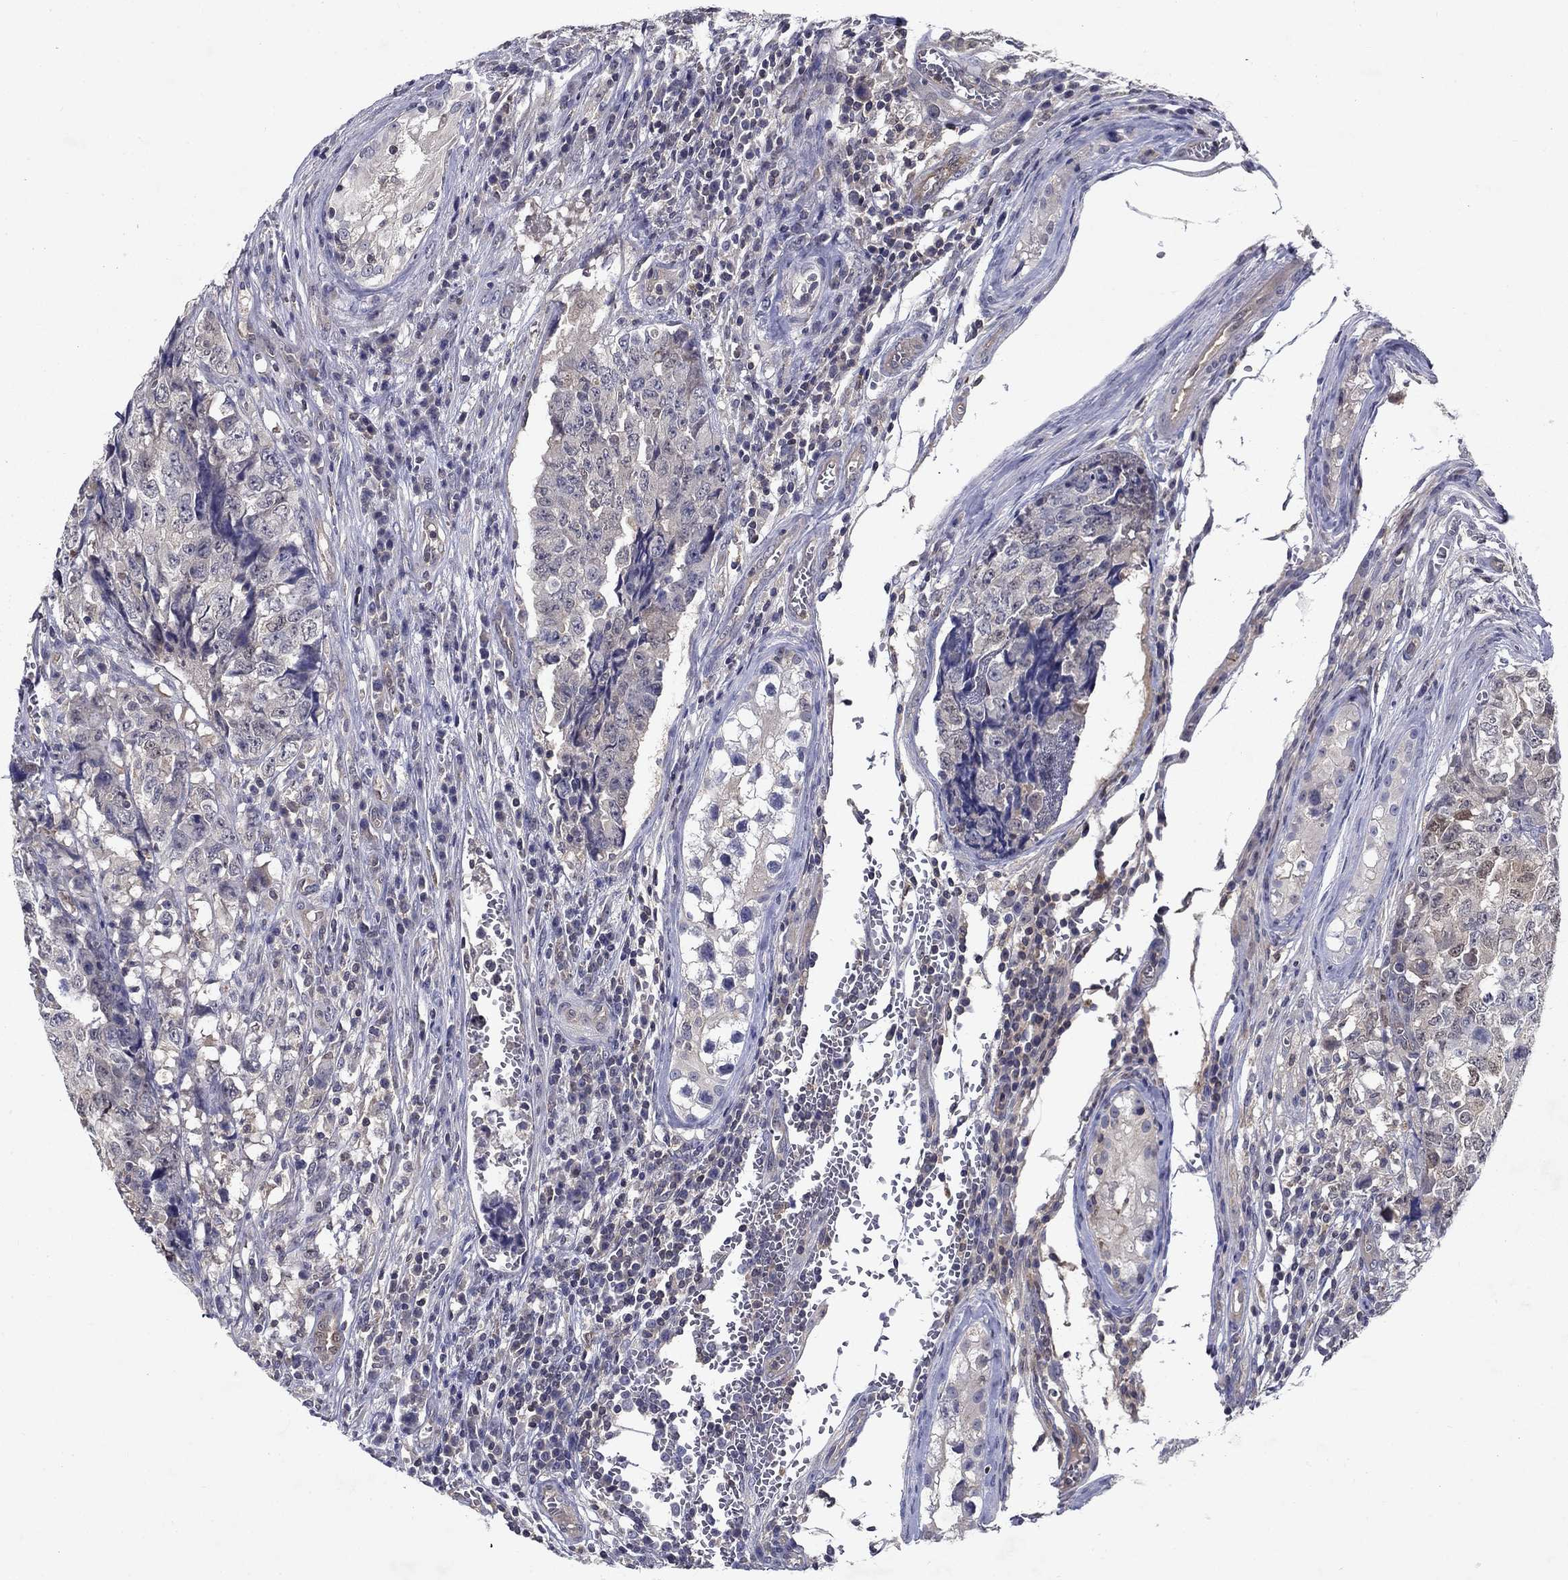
{"staining": {"intensity": "negative", "quantity": "none", "location": "none"}, "tissue": "testis cancer", "cell_type": "Tumor cells", "image_type": "cancer", "snomed": [{"axis": "morphology", "description": "Carcinoma, Embryonal, NOS"}, {"axis": "topography", "description": "Testis"}], "caption": "IHC image of testis cancer (embryonal carcinoma) stained for a protein (brown), which shows no expression in tumor cells.", "gene": "GLTP", "patient": {"sex": "male", "age": 23}}